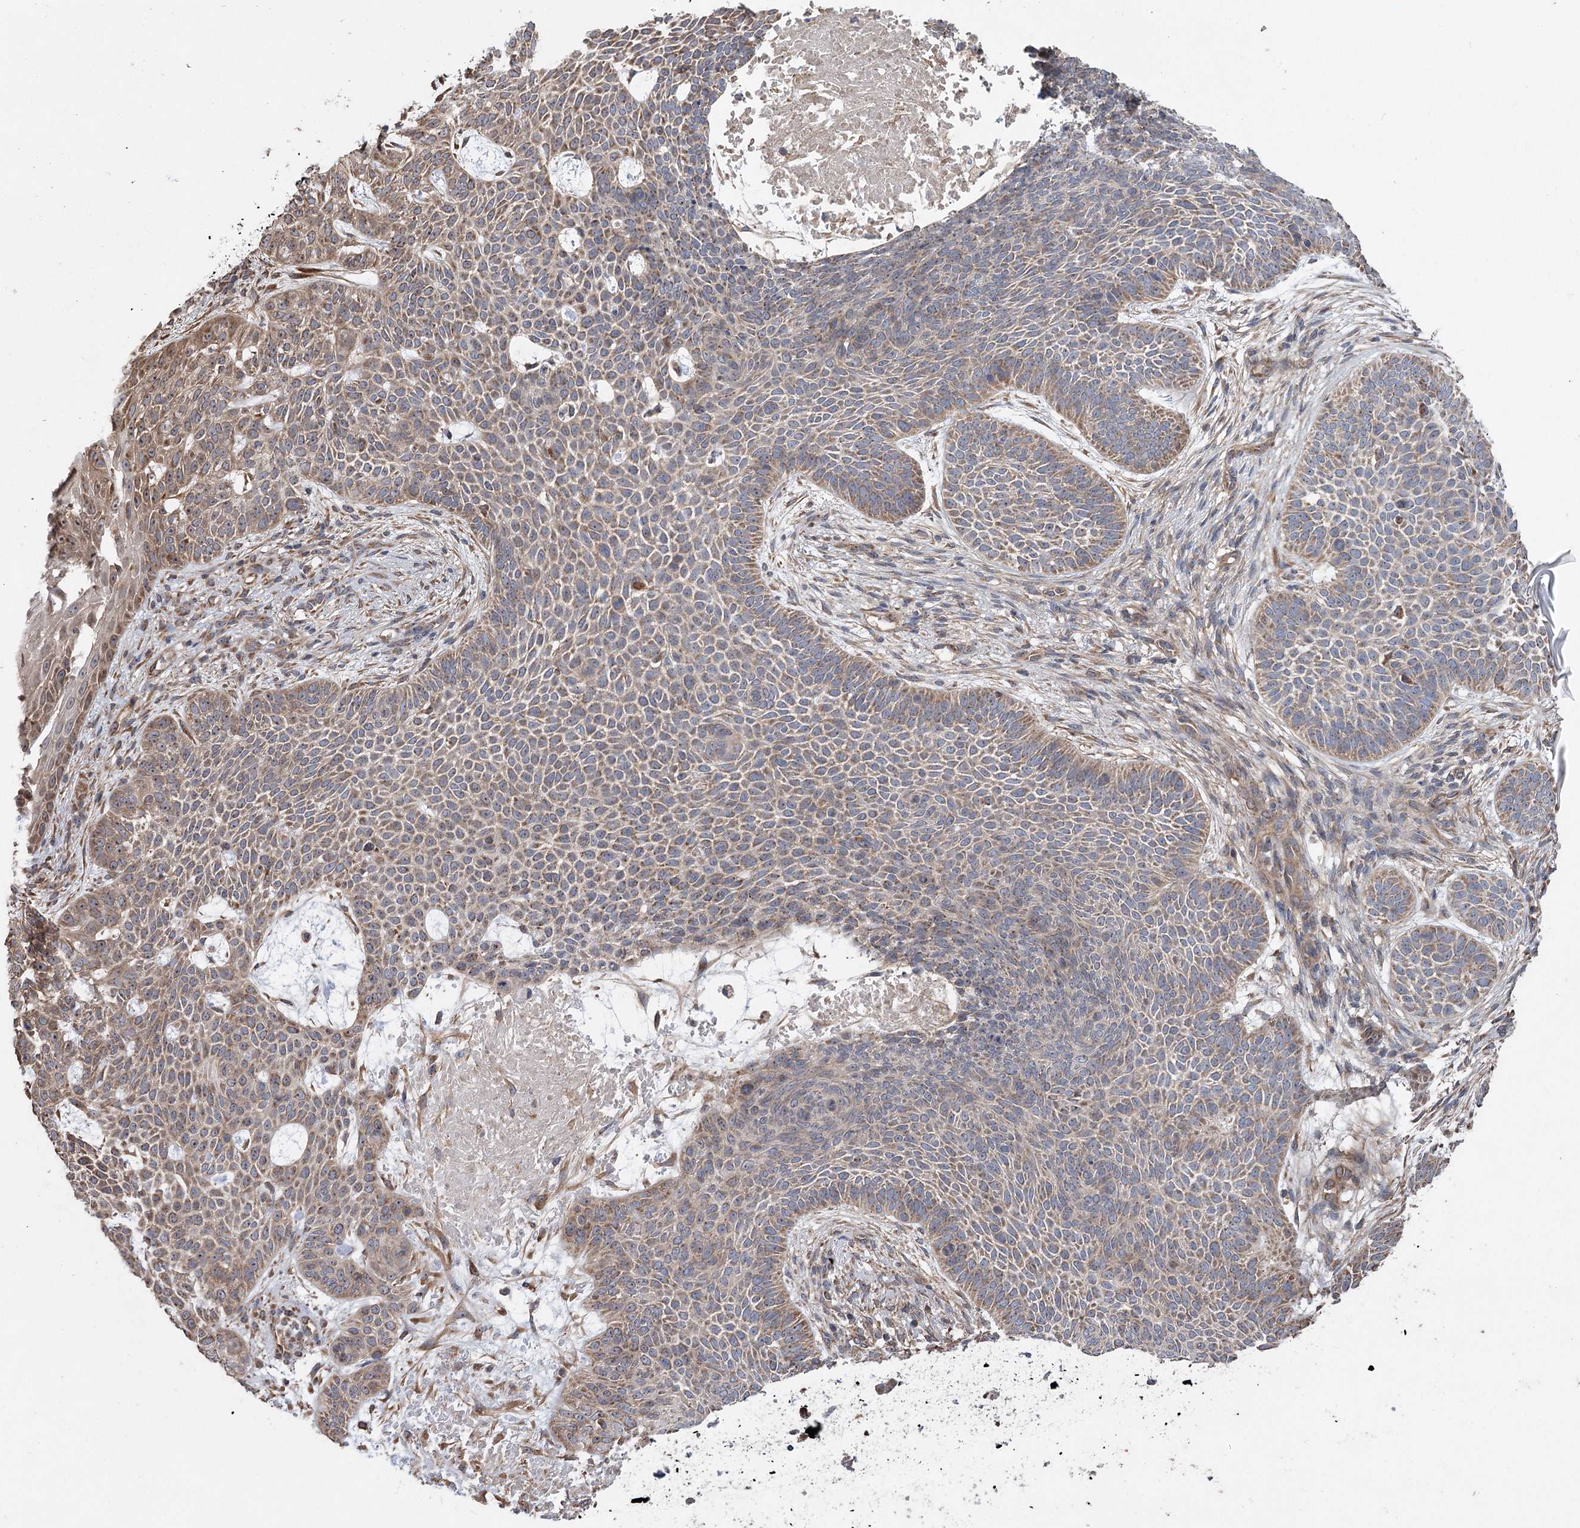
{"staining": {"intensity": "moderate", "quantity": ">75%", "location": "cytoplasmic/membranous"}, "tissue": "skin cancer", "cell_type": "Tumor cells", "image_type": "cancer", "snomed": [{"axis": "morphology", "description": "Basal cell carcinoma"}, {"axis": "topography", "description": "Skin"}], "caption": "Skin basal cell carcinoma tissue reveals moderate cytoplasmic/membranous staining in approximately >75% of tumor cells", "gene": "RWDD4", "patient": {"sex": "male", "age": 85}}